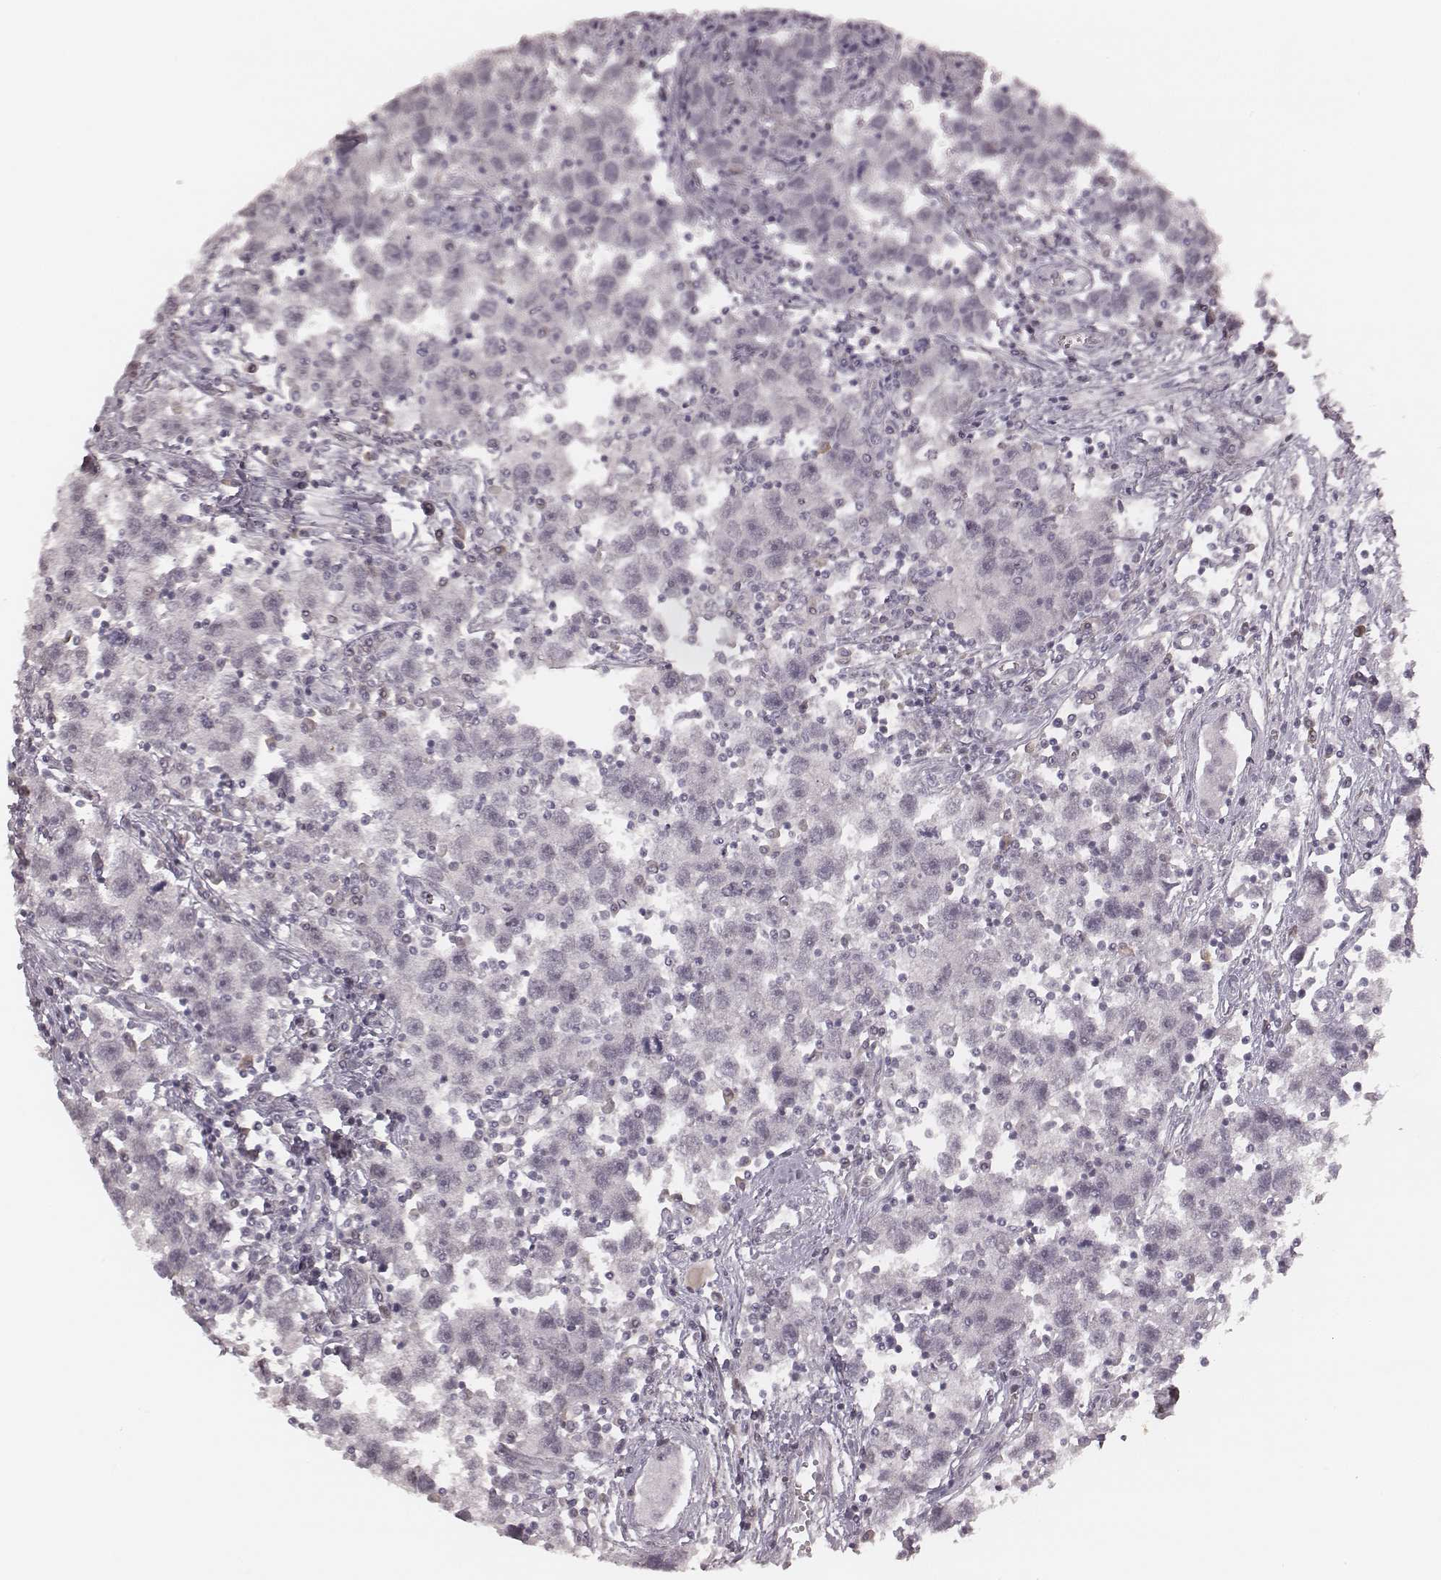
{"staining": {"intensity": "negative", "quantity": "none", "location": "none"}, "tissue": "testis cancer", "cell_type": "Tumor cells", "image_type": "cancer", "snomed": [{"axis": "morphology", "description": "Seminoma, NOS"}, {"axis": "topography", "description": "Testis"}], "caption": "This image is of testis cancer (seminoma) stained with immunohistochemistry (IHC) to label a protein in brown with the nuclei are counter-stained blue. There is no staining in tumor cells.", "gene": "MSX1", "patient": {"sex": "male", "age": 30}}